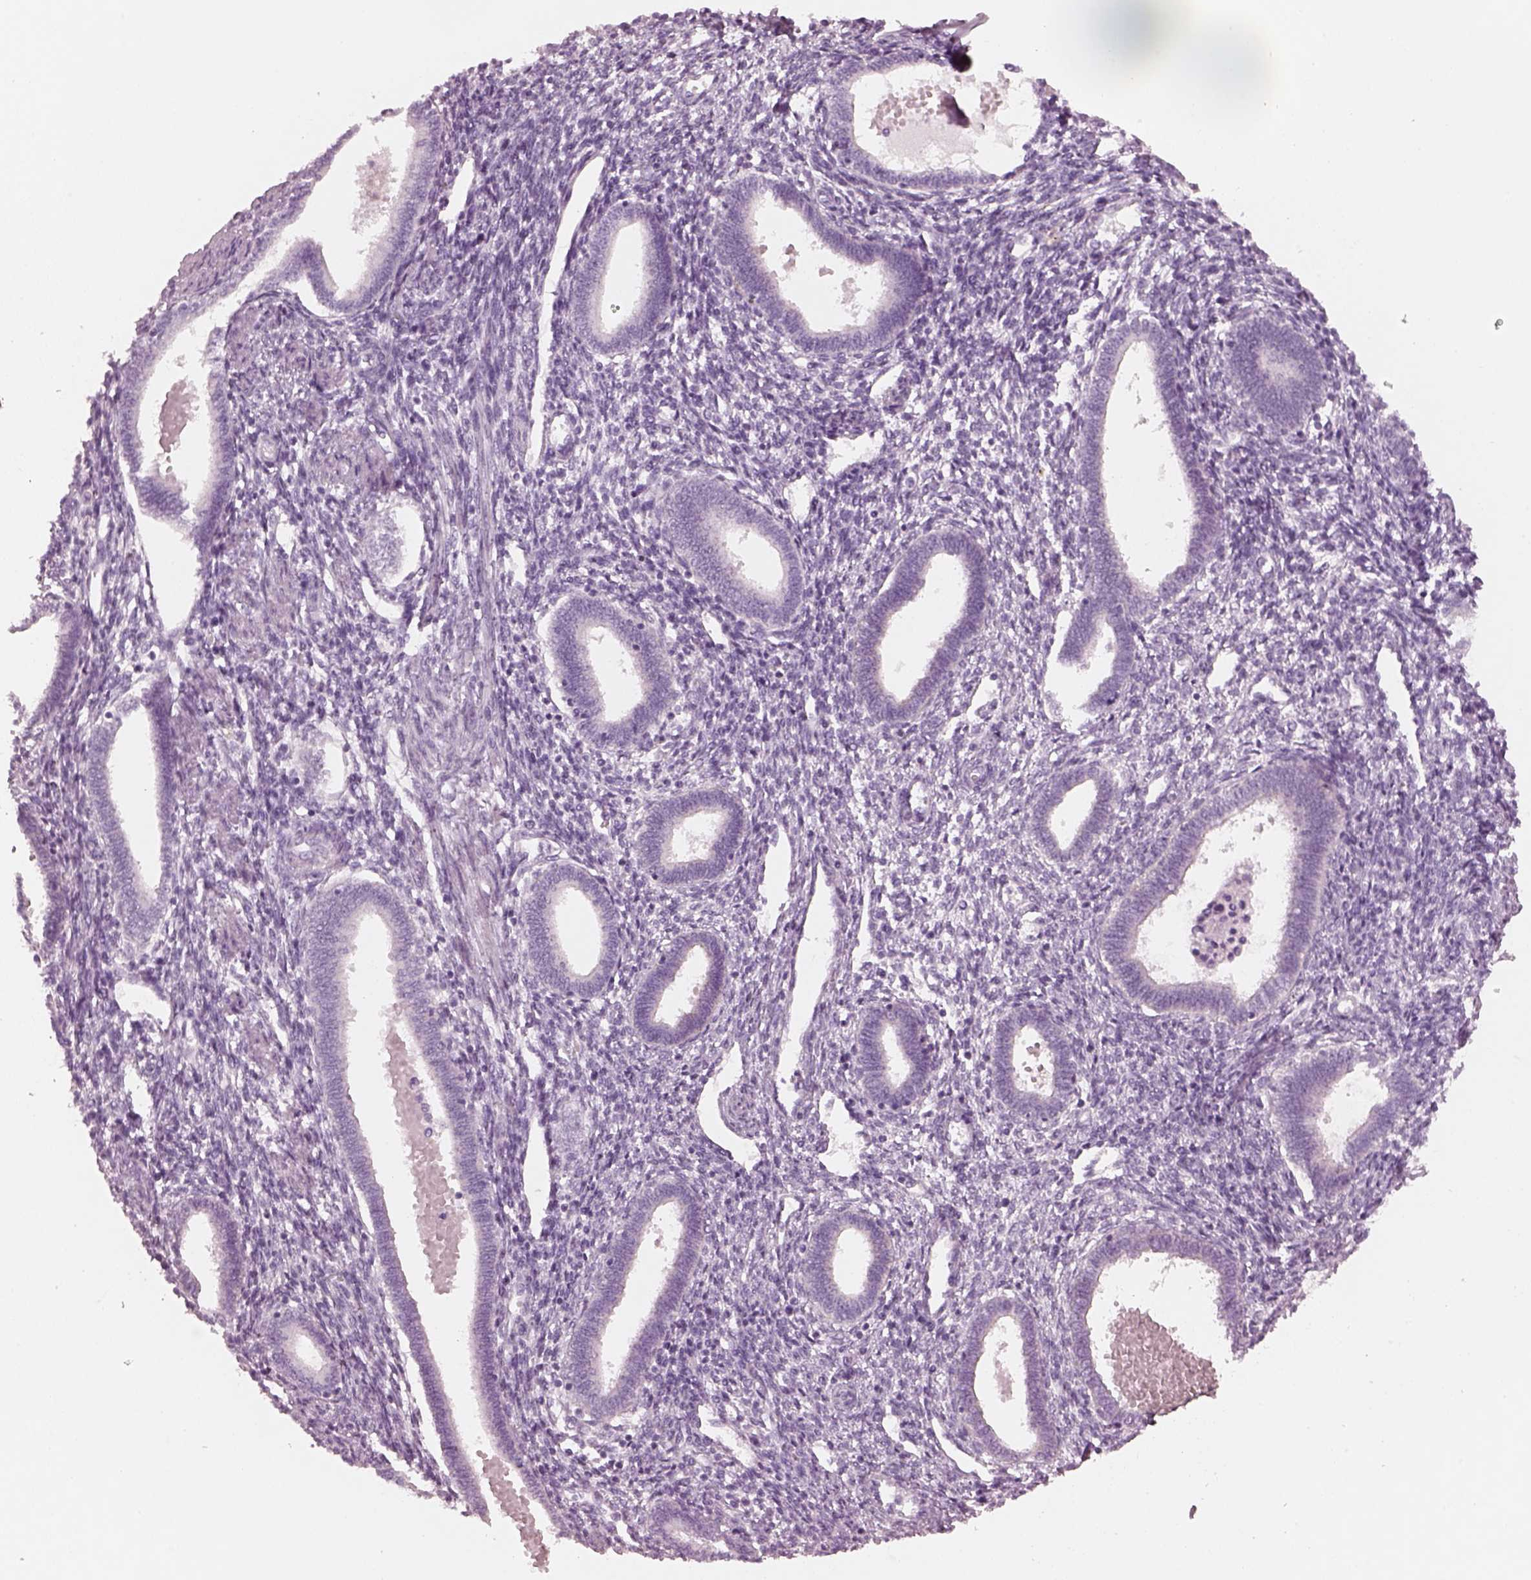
{"staining": {"intensity": "negative", "quantity": "none", "location": "none"}, "tissue": "endometrium", "cell_type": "Cells in endometrial stroma", "image_type": "normal", "snomed": [{"axis": "morphology", "description": "Normal tissue, NOS"}, {"axis": "topography", "description": "Endometrium"}], "caption": "Micrograph shows no significant protein positivity in cells in endometrial stroma of unremarkable endometrium.", "gene": "PON3", "patient": {"sex": "female", "age": 42}}